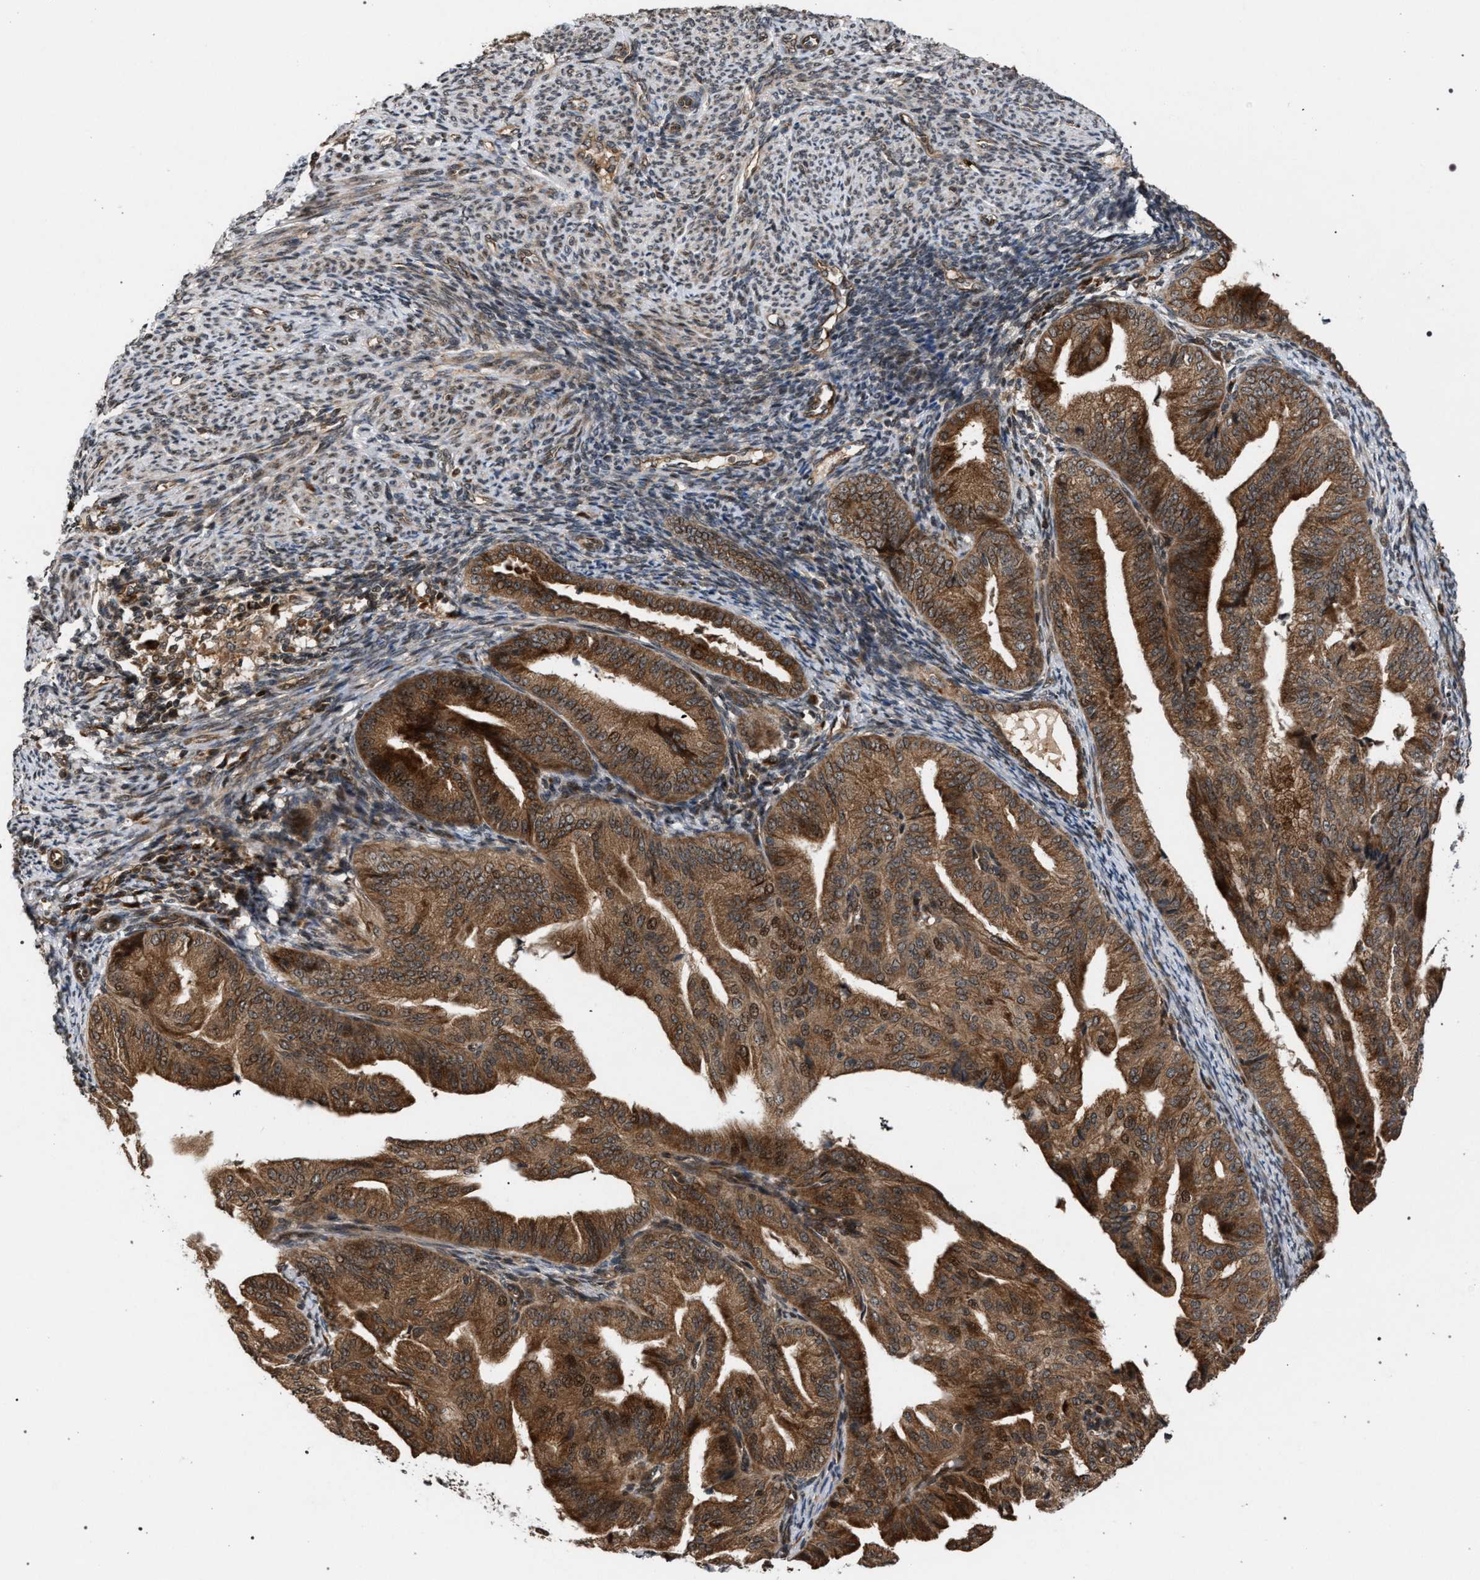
{"staining": {"intensity": "moderate", "quantity": ">75%", "location": "cytoplasmic/membranous"}, "tissue": "endometrial cancer", "cell_type": "Tumor cells", "image_type": "cancer", "snomed": [{"axis": "morphology", "description": "Adenocarcinoma, NOS"}, {"axis": "topography", "description": "Endometrium"}], "caption": "High-power microscopy captured an immunohistochemistry (IHC) photomicrograph of endometrial cancer (adenocarcinoma), revealing moderate cytoplasmic/membranous staining in about >75% of tumor cells.", "gene": "IRAK4", "patient": {"sex": "female", "age": 58}}